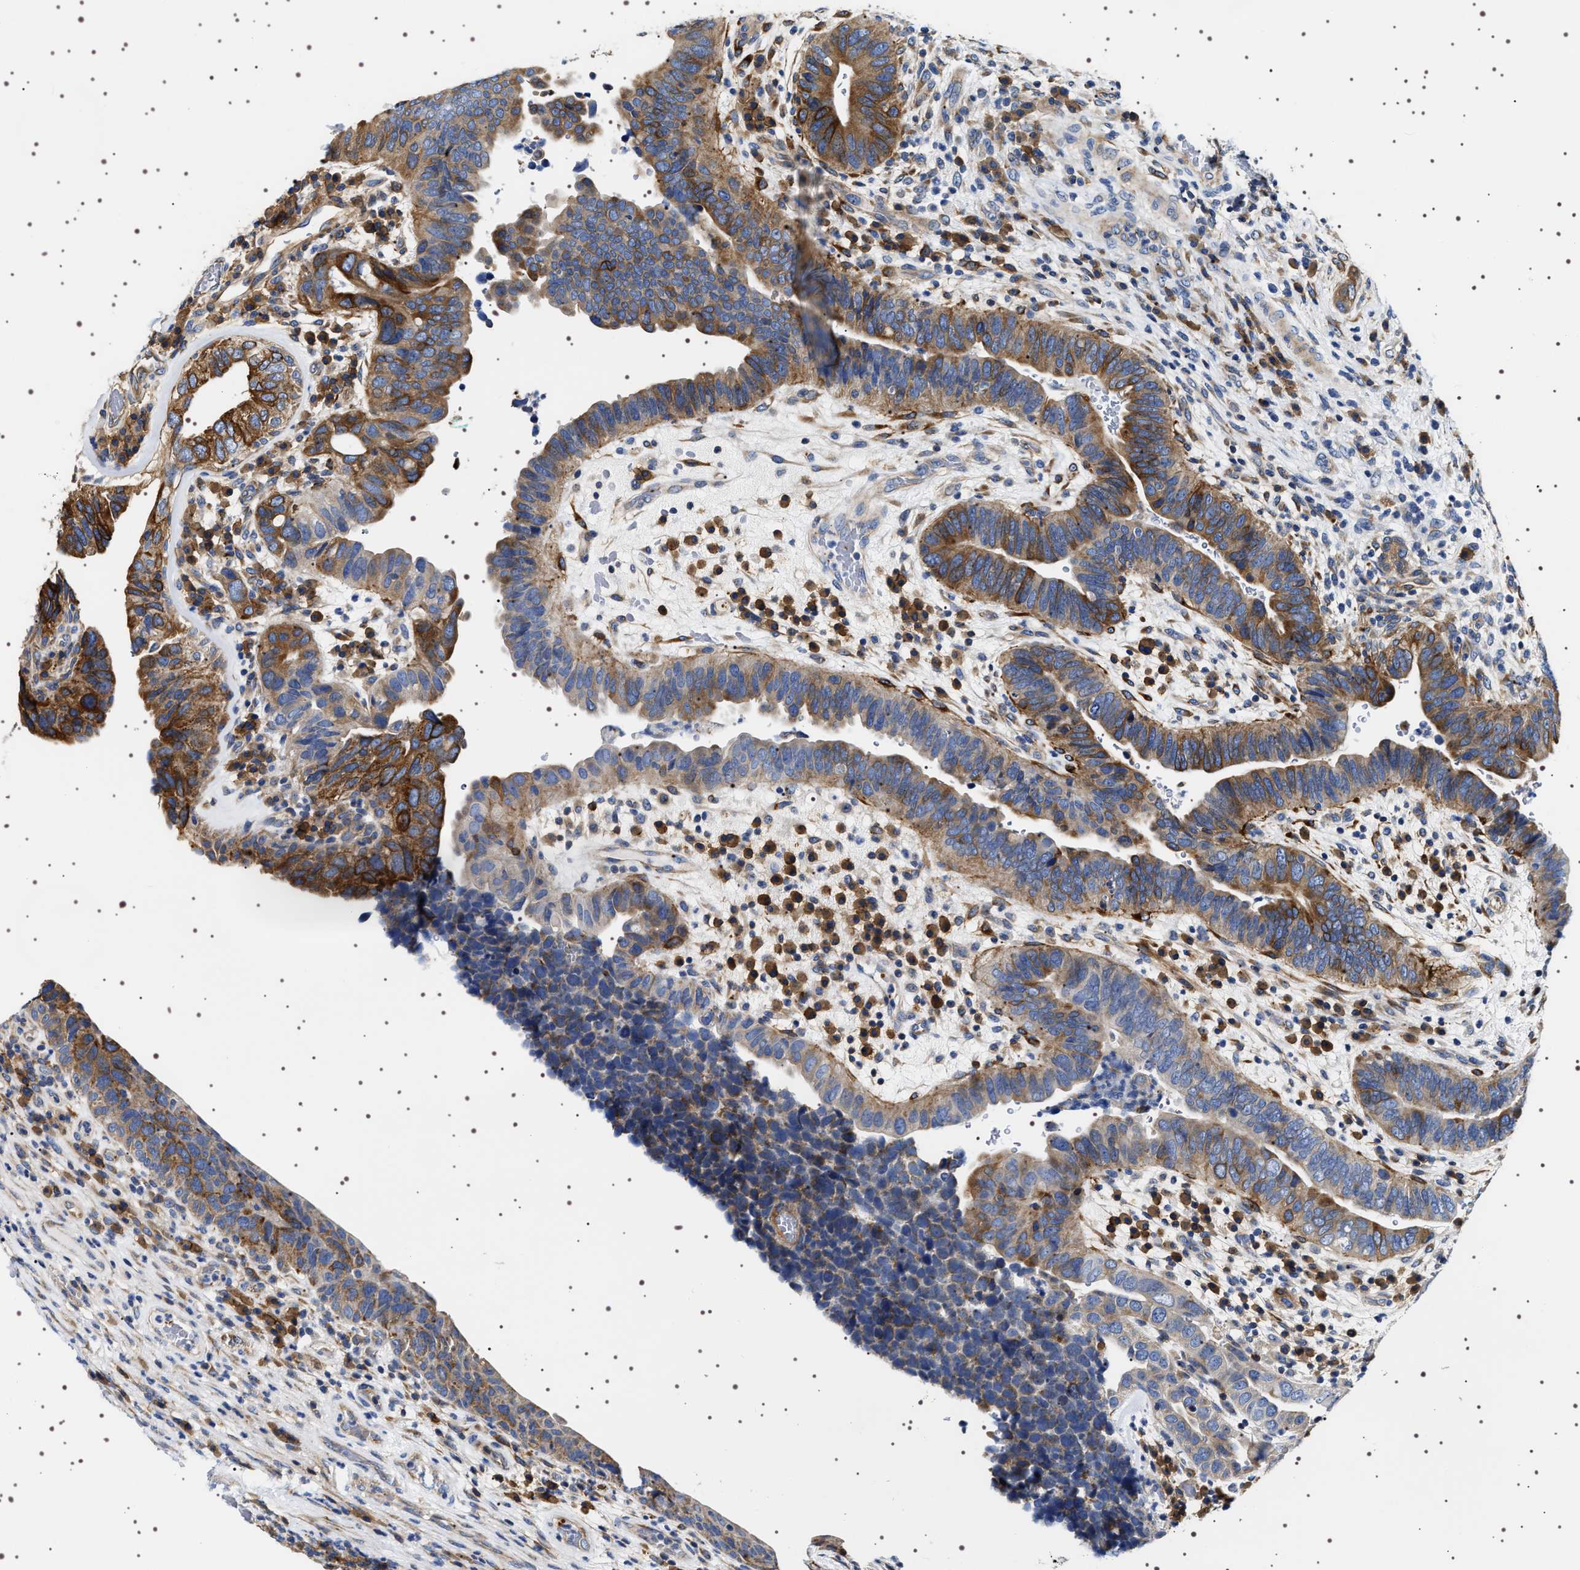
{"staining": {"intensity": "strong", "quantity": ">75%", "location": "cytoplasmic/membranous"}, "tissue": "urothelial cancer", "cell_type": "Tumor cells", "image_type": "cancer", "snomed": [{"axis": "morphology", "description": "Urothelial carcinoma, High grade"}, {"axis": "topography", "description": "Urinary bladder"}], "caption": "A histopathology image of human urothelial cancer stained for a protein shows strong cytoplasmic/membranous brown staining in tumor cells.", "gene": "SQLE", "patient": {"sex": "female", "age": 82}}